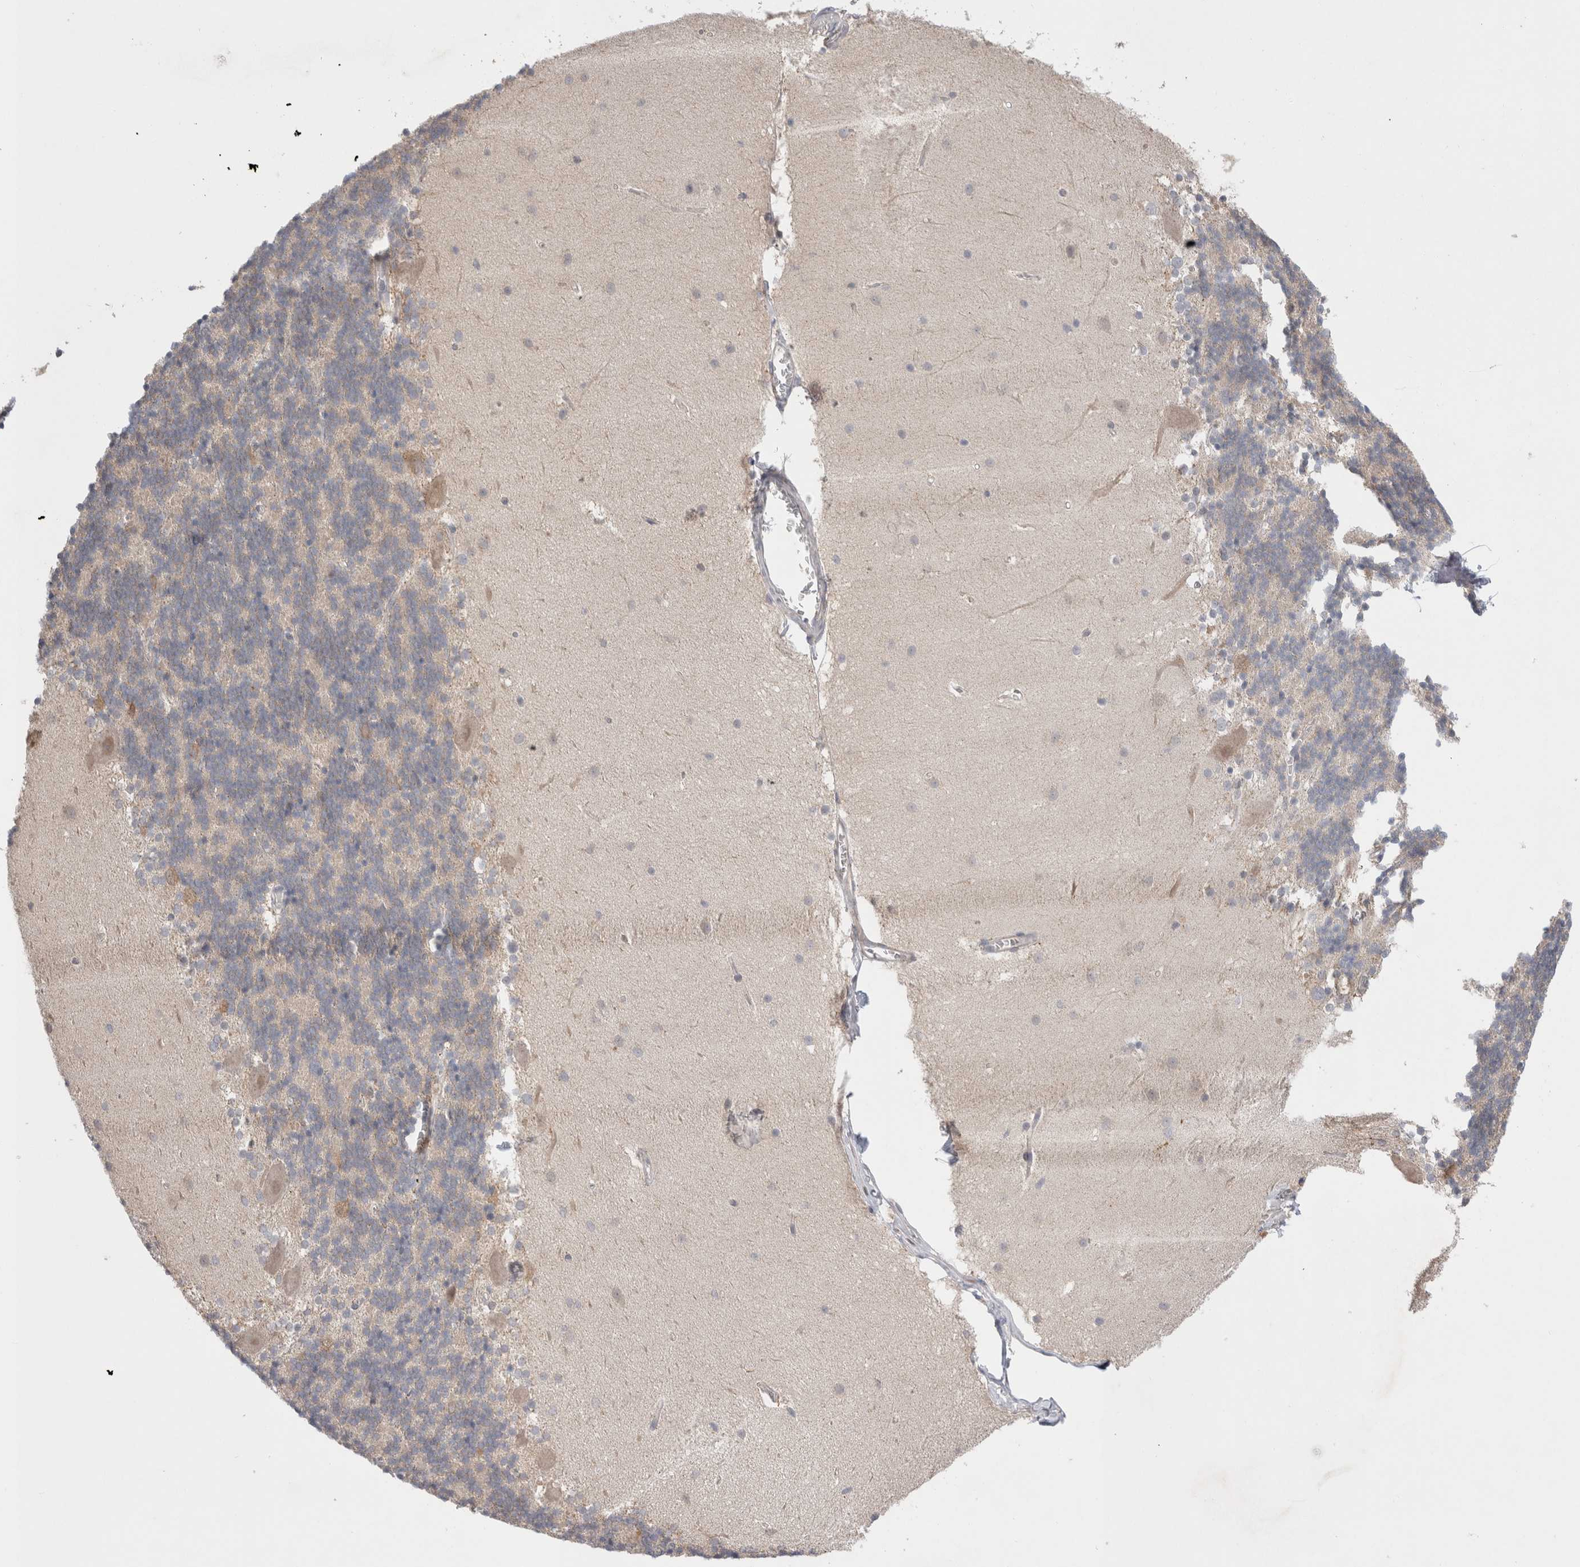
{"staining": {"intensity": "negative", "quantity": "none", "location": "none"}, "tissue": "cerebellum", "cell_type": "Cells in granular layer", "image_type": "normal", "snomed": [{"axis": "morphology", "description": "Normal tissue, NOS"}, {"axis": "topography", "description": "Cerebellum"}], "caption": "The photomicrograph demonstrates no staining of cells in granular layer in unremarkable cerebellum. (DAB (3,3'-diaminobenzidine) immunohistochemistry (IHC), high magnification).", "gene": "NDOR1", "patient": {"sex": "female", "age": 19}}